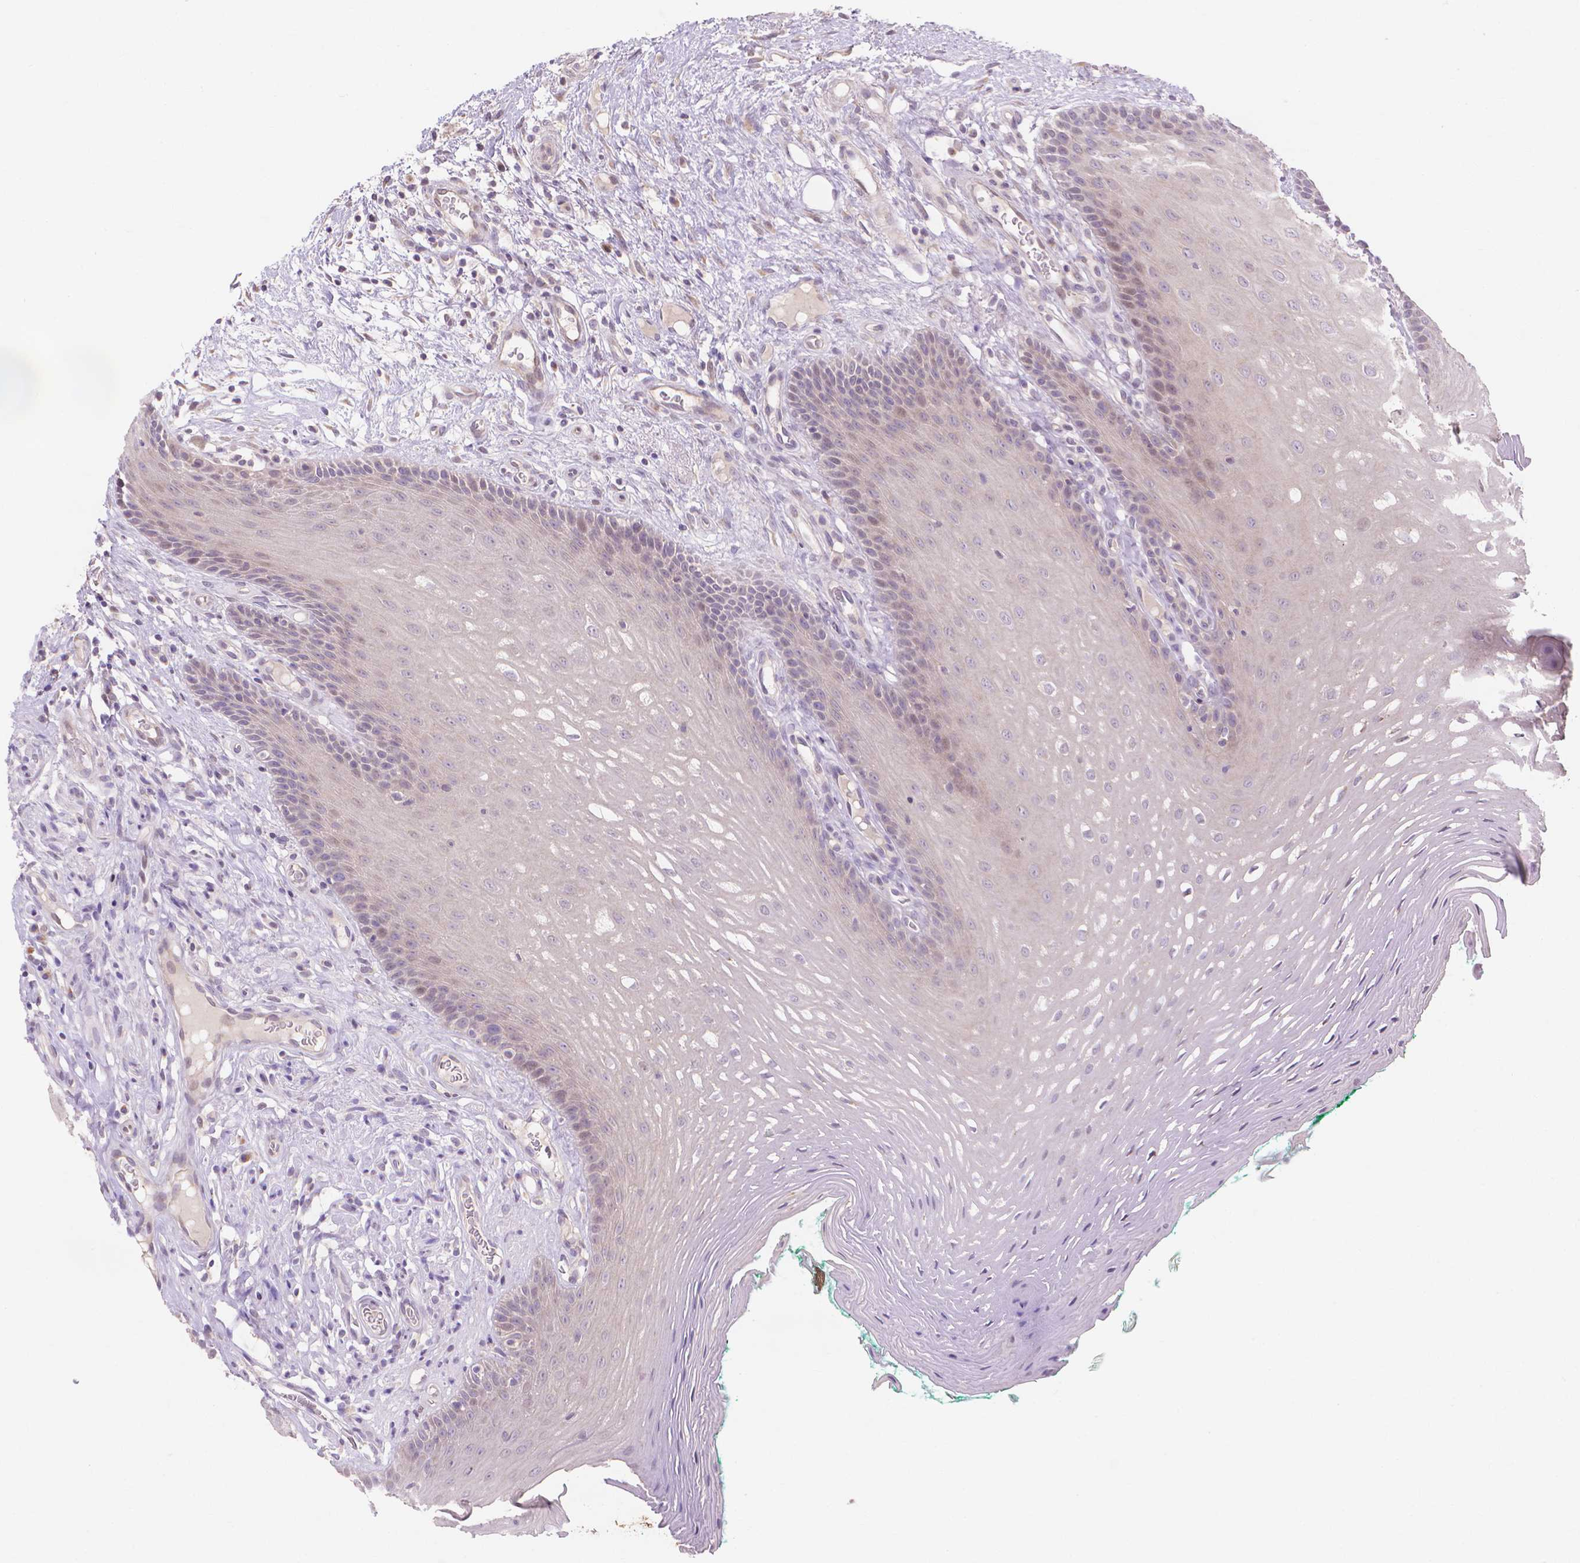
{"staining": {"intensity": "negative", "quantity": "none", "location": "none"}, "tissue": "oral mucosa", "cell_type": "Squamous epithelial cells", "image_type": "normal", "snomed": [{"axis": "morphology", "description": "Normal tissue, NOS"}, {"axis": "morphology", "description": "Squamous cell carcinoma, NOS"}, {"axis": "topography", "description": "Oral tissue"}, {"axis": "topography", "description": "Head-Neck"}], "caption": "Immunohistochemistry micrograph of unremarkable oral mucosa: oral mucosa stained with DAB demonstrates no significant protein expression in squamous epithelial cells.", "gene": "PRDM13", "patient": {"sex": "male", "age": 78}}